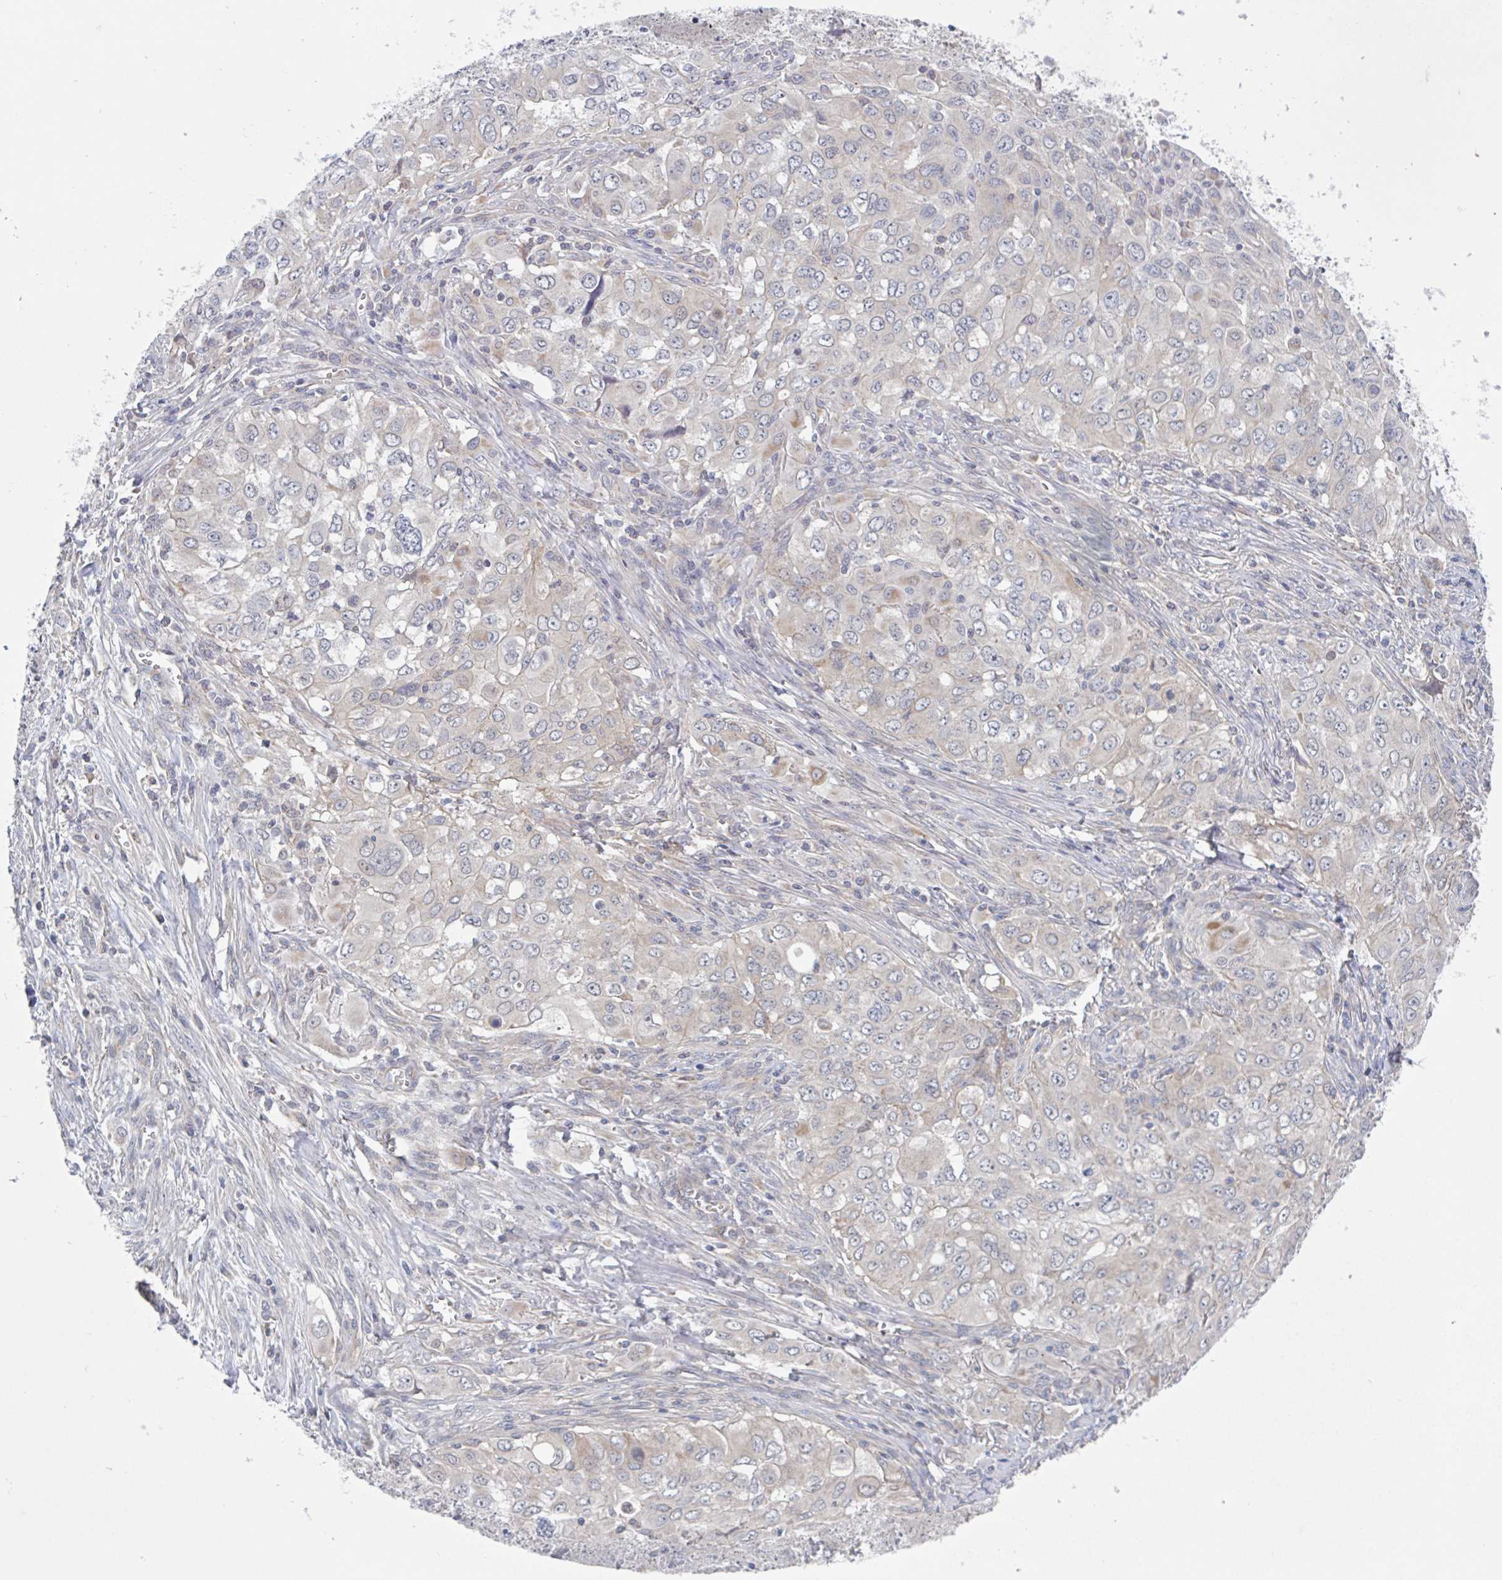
{"staining": {"intensity": "weak", "quantity": "<25%", "location": "cytoplasmic/membranous"}, "tissue": "lung cancer", "cell_type": "Tumor cells", "image_type": "cancer", "snomed": [{"axis": "morphology", "description": "Adenocarcinoma, NOS"}, {"axis": "morphology", "description": "Adenocarcinoma, metastatic, NOS"}, {"axis": "topography", "description": "Lymph node"}, {"axis": "topography", "description": "Lung"}], "caption": "The IHC image has no significant positivity in tumor cells of lung cancer tissue.", "gene": "SURF1", "patient": {"sex": "female", "age": 42}}